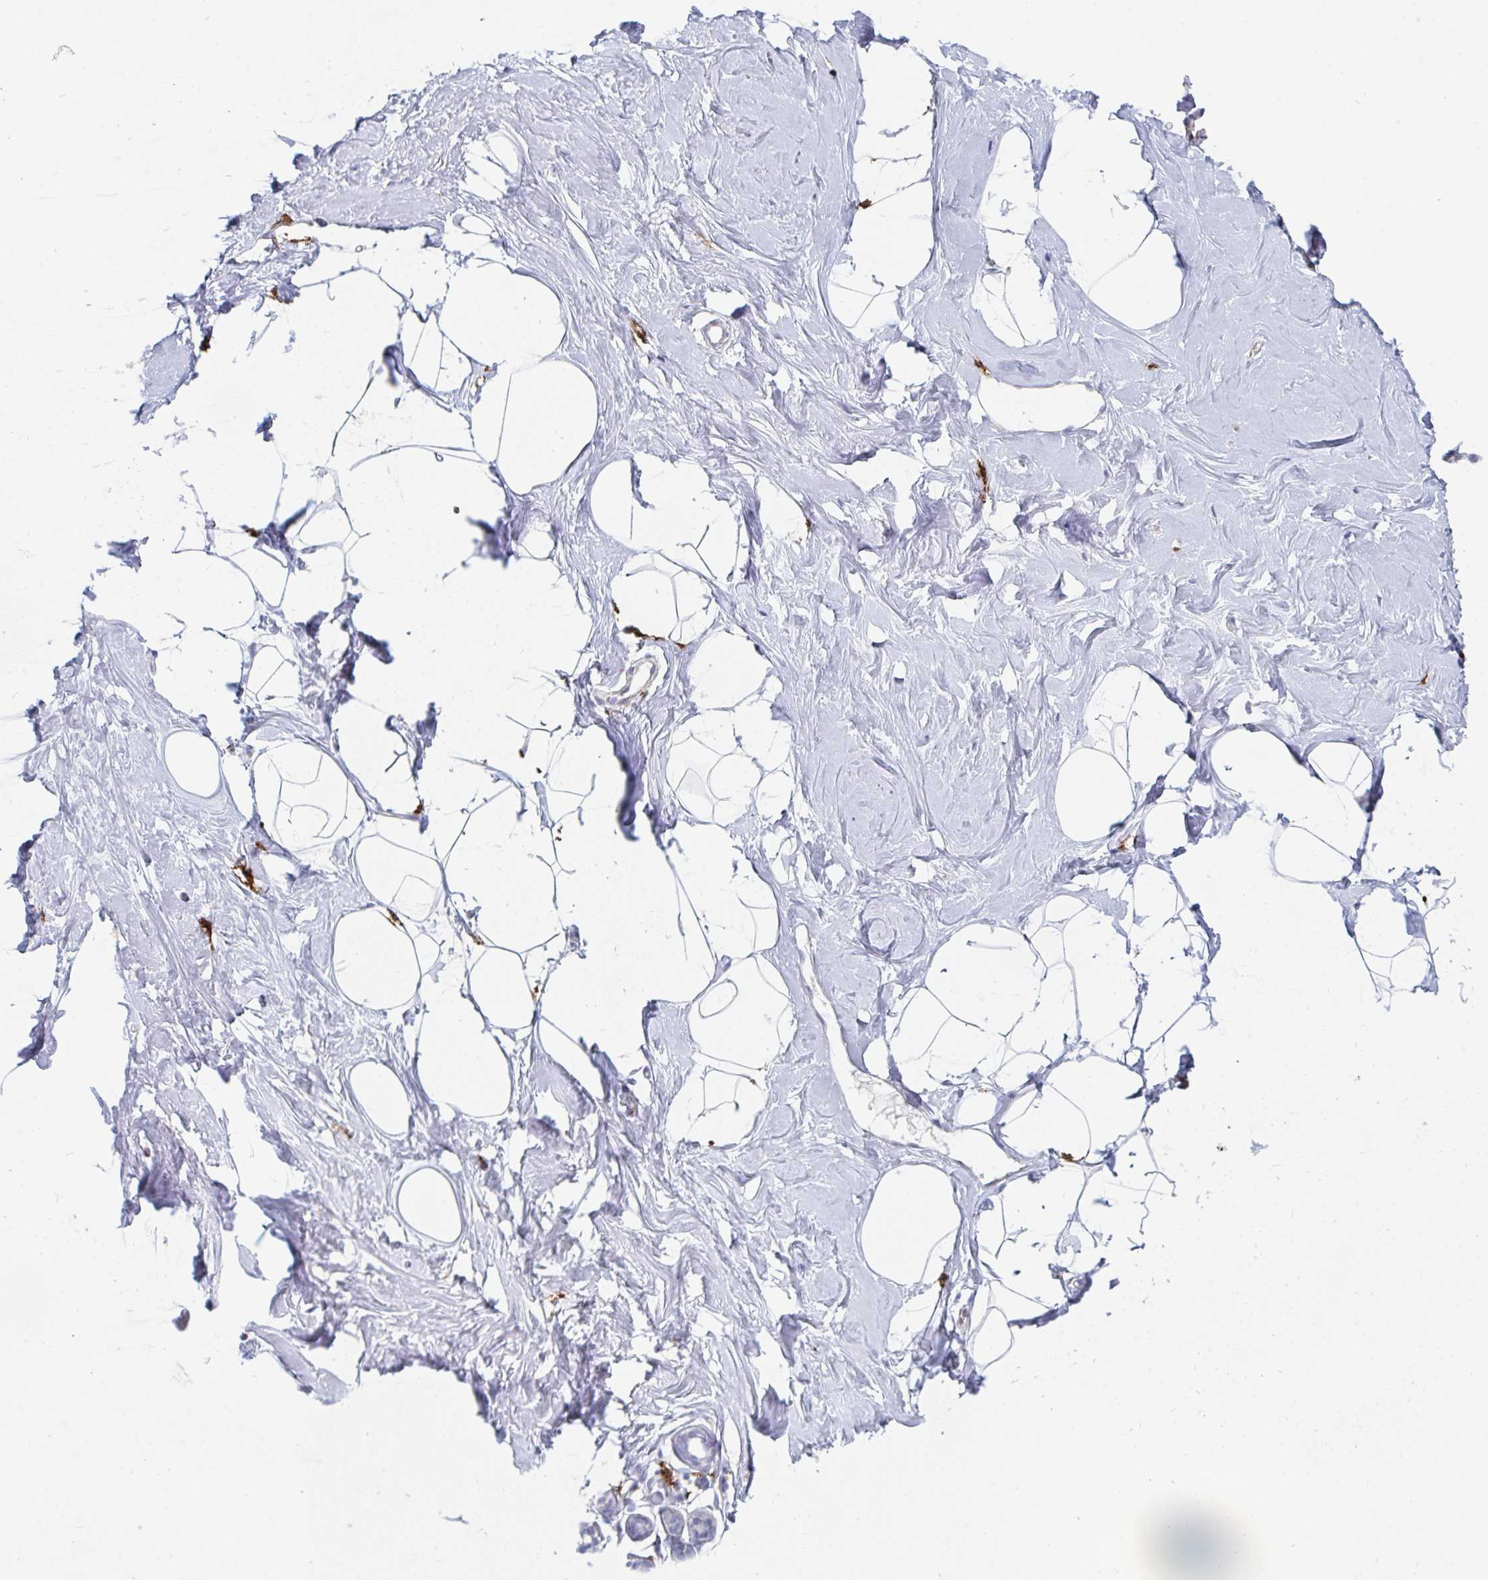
{"staining": {"intensity": "negative", "quantity": "none", "location": "none"}, "tissue": "breast", "cell_type": "Adipocytes", "image_type": "normal", "snomed": [{"axis": "morphology", "description": "Normal tissue, NOS"}, {"axis": "topography", "description": "Breast"}], "caption": "Immunohistochemical staining of benign human breast demonstrates no significant positivity in adipocytes.", "gene": "DAB2", "patient": {"sex": "female", "age": 32}}